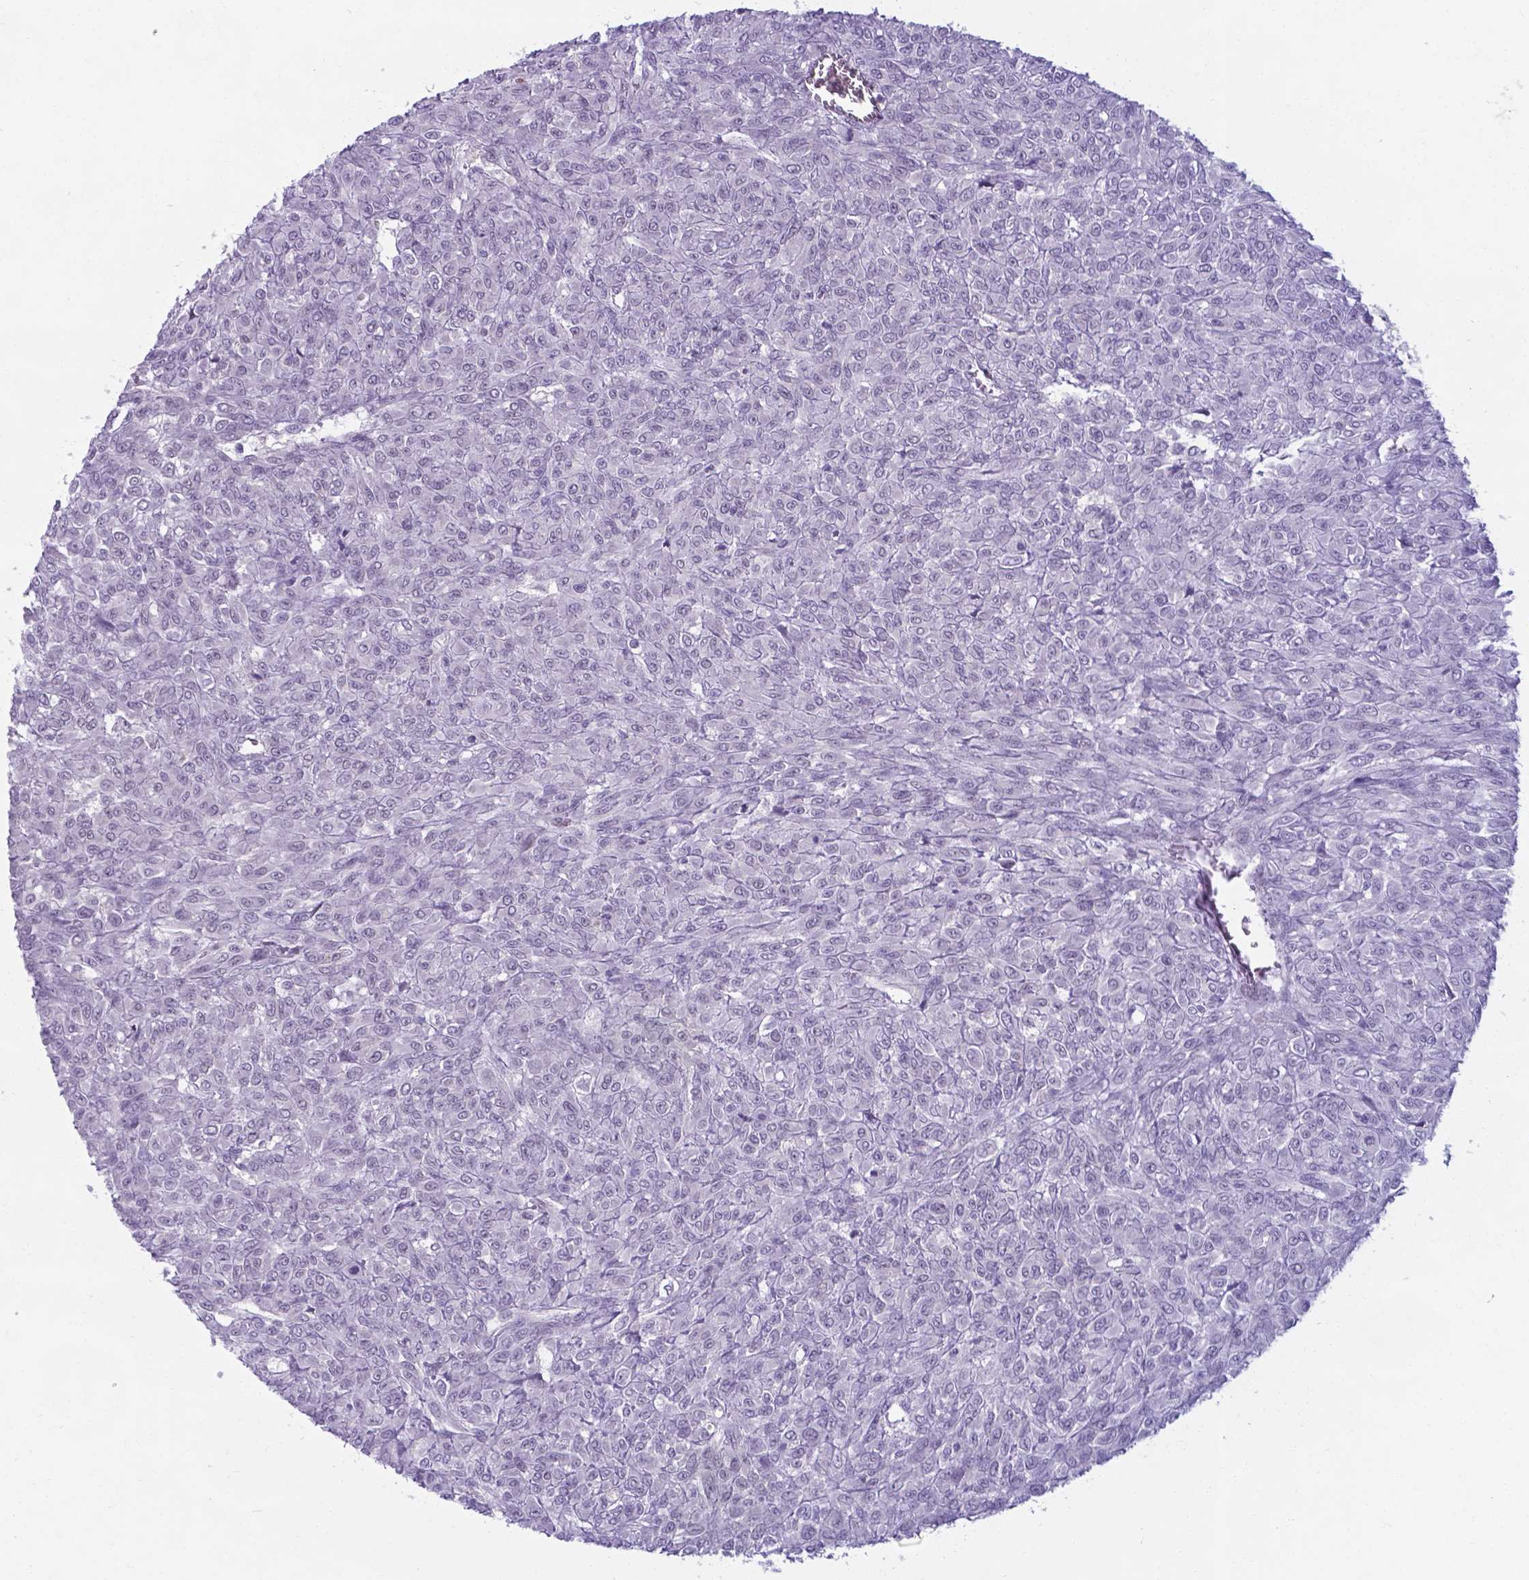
{"staining": {"intensity": "negative", "quantity": "none", "location": "none"}, "tissue": "renal cancer", "cell_type": "Tumor cells", "image_type": "cancer", "snomed": [{"axis": "morphology", "description": "Adenocarcinoma, NOS"}, {"axis": "topography", "description": "Kidney"}], "caption": "Tumor cells show no significant protein staining in renal adenocarcinoma. (Stains: DAB (3,3'-diaminobenzidine) IHC with hematoxylin counter stain, Microscopy: brightfield microscopy at high magnification).", "gene": "AP5B1", "patient": {"sex": "male", "age": 58}}